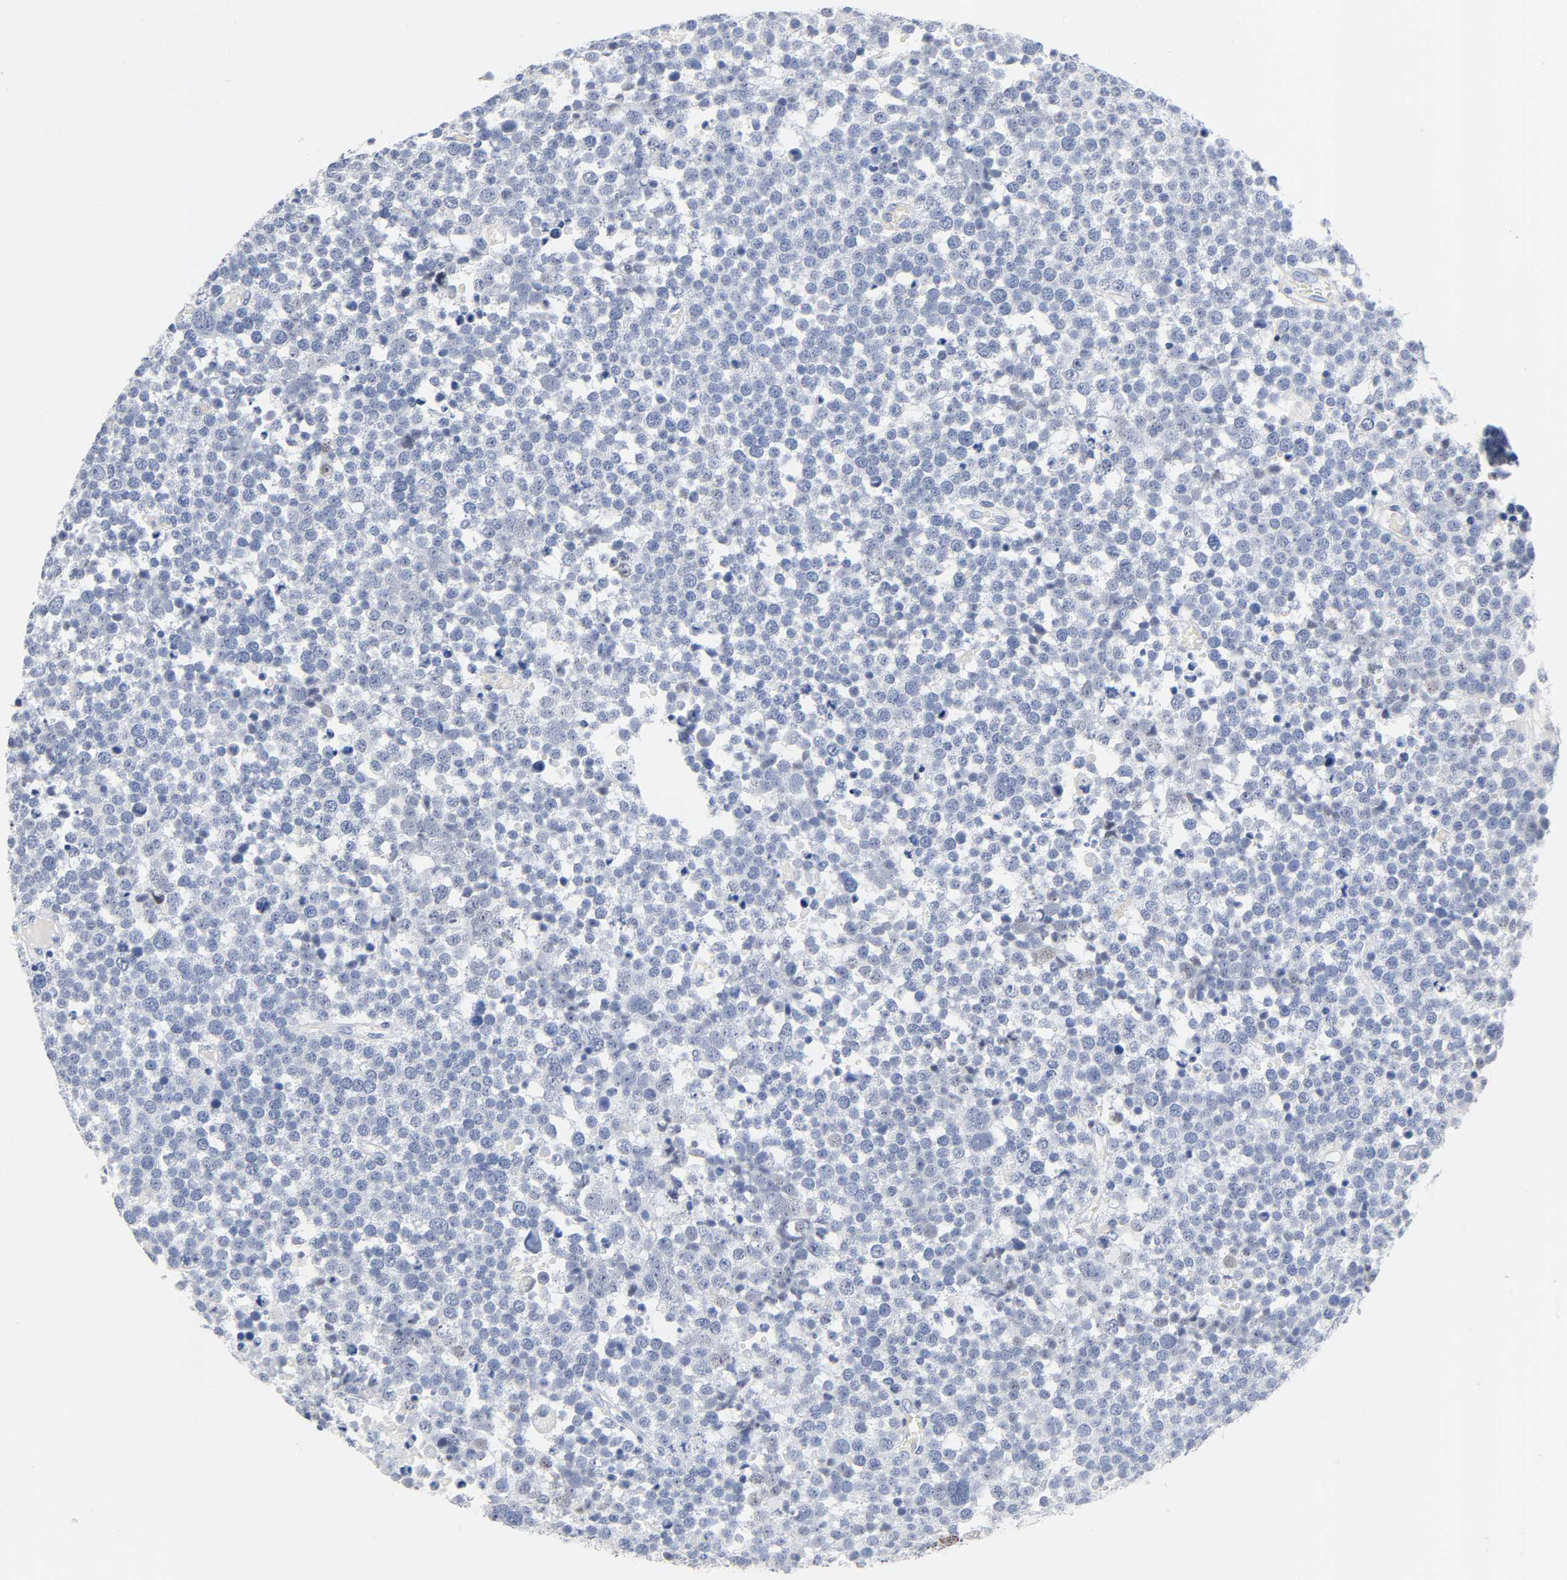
{"staining": {"intensity": "negative", "quantity": "none", "location": "none"}, "tissue": "testis cancer", "cell_type": "Tumor cells", "image_type": "cancer", "snomed": [{"axis": "morphology", "description": "Seminoma, NOS"}, {"axis": "topography", "description": "Testis"}], "caption": "Tumor cells show no significant staining in testis cancer (seminoma).", "gene": "NAB2", "patient": {"sex": "male", "age": 71}}